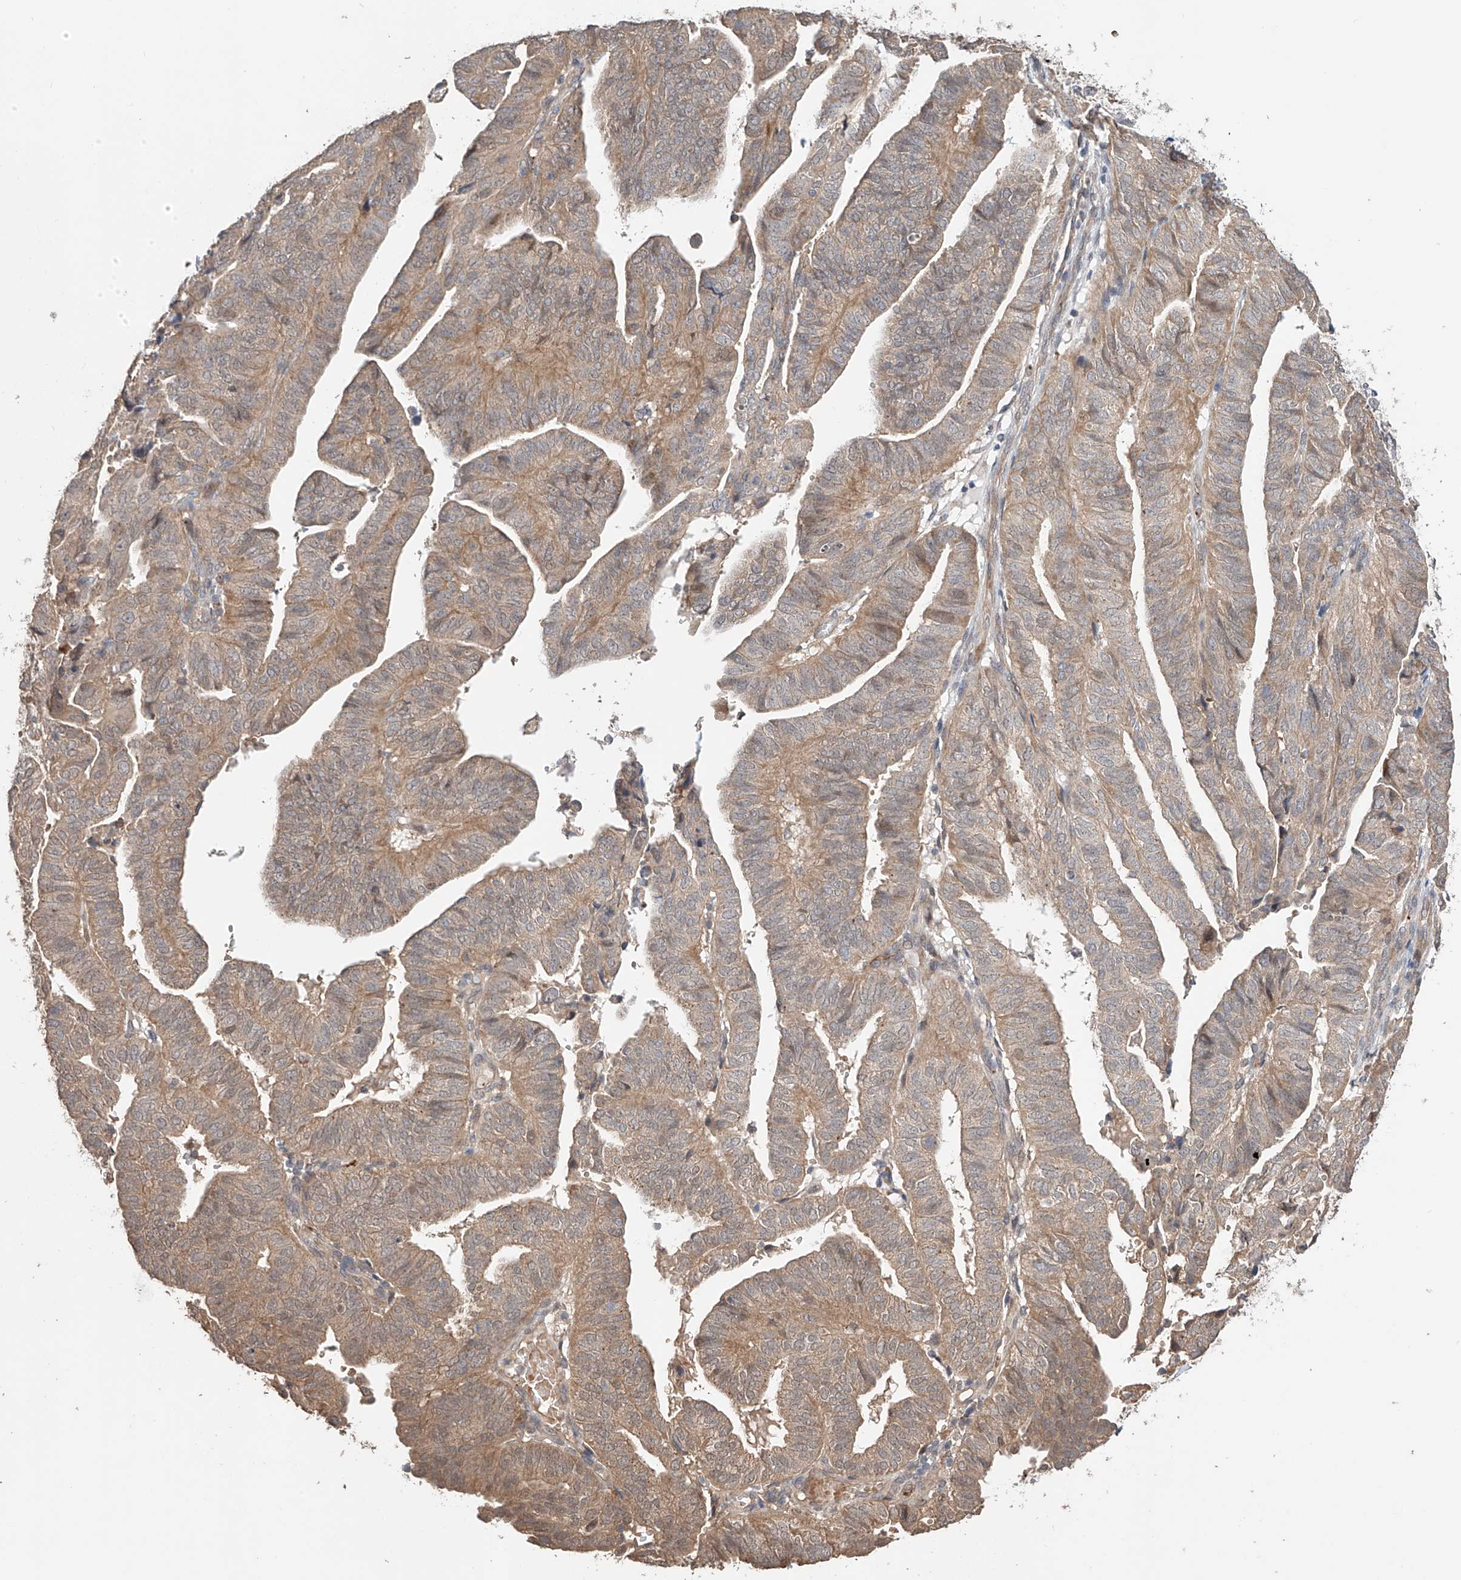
{"staining": {"intensity": "weak", "quantity": ">75%", "location": "cytoplasmic/membranous"}, "tissue": "endometrial cancer", "cell_type": "Tumor cells", "image_type": "cancer", "snomed": [{"axis": "morphology", "description": "Adenocarcinoma, NOS"}, {"axis": "topography", "description": "Uterus"}], "caption": "A photomicrograph of endometrial adenocarcinoma stained for a protein reveals weak cytoplasmic/membranous brown staining in tumor cells. The protein of interest is stained brown, and the nuclei are stained in blue (DAB (3,3'-diaminobenzidine) IHC with brightfield microscopy, high magnification).", "gene": "ZFHX2", "patient": {"sex": "female", "age": 77}}